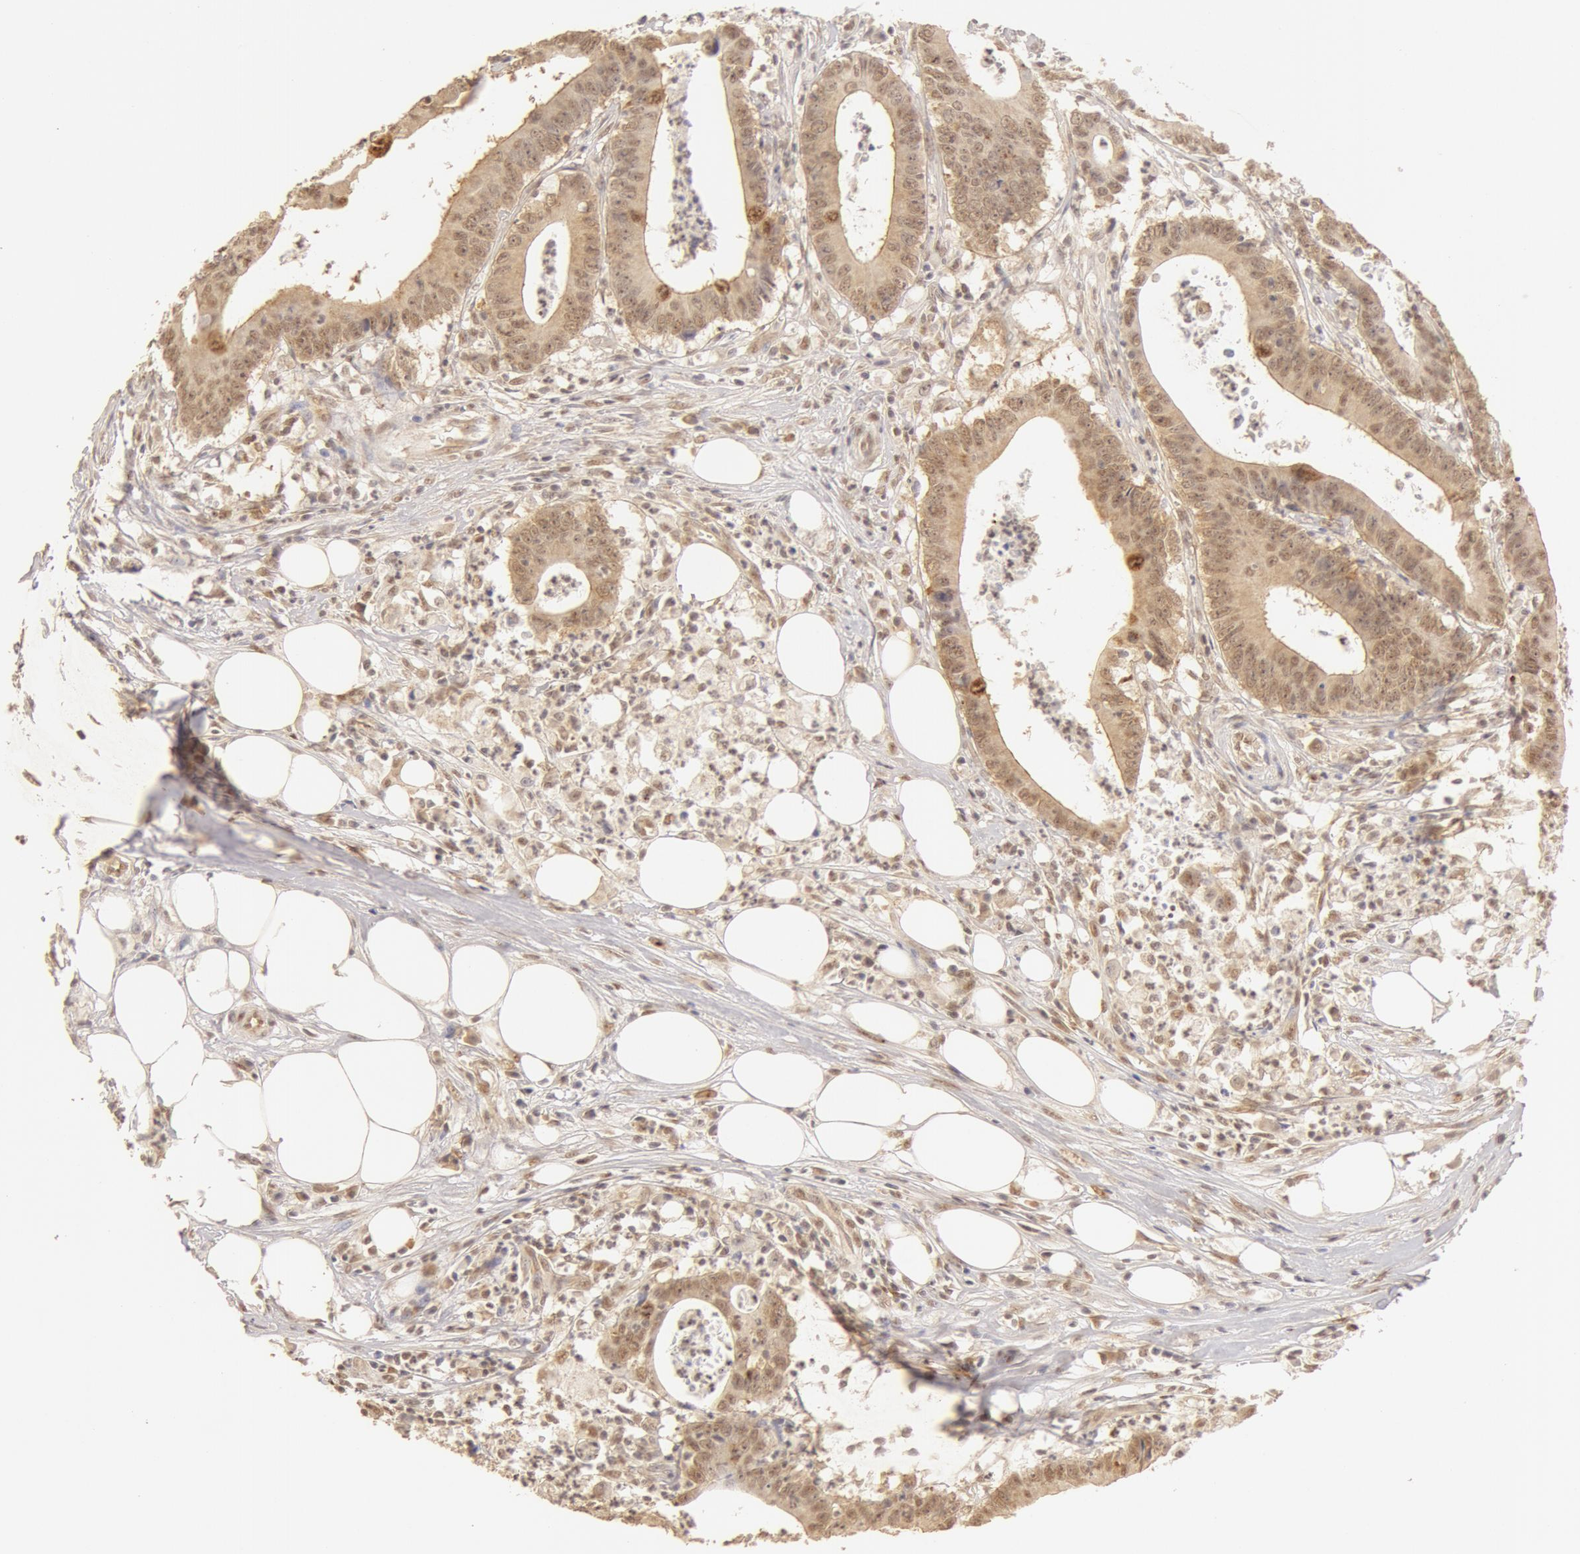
{"staining": {"intensity": "moderate", "quantity": ">75%", "location": "cytoplasmic/membranous,nuclear"}, "tissue": "colorectal cancer", "cell_type": "Tumor cells", "image_type": "cancer", "snomed": [{"axis": "morphology", "description": "Adenocarcinoma, NOS"}, {"axis": "topography", "description": "Colon"}], "caption": "Brown immunohistochemical staining in human adenocarcinoma (colorectal) exhibits moderate cytoplasmic/membranous and nuclear staining in about >75% of tumor cells.", "gene": "SNRNP70", "patient": {"sex": "male", "age": 55}}